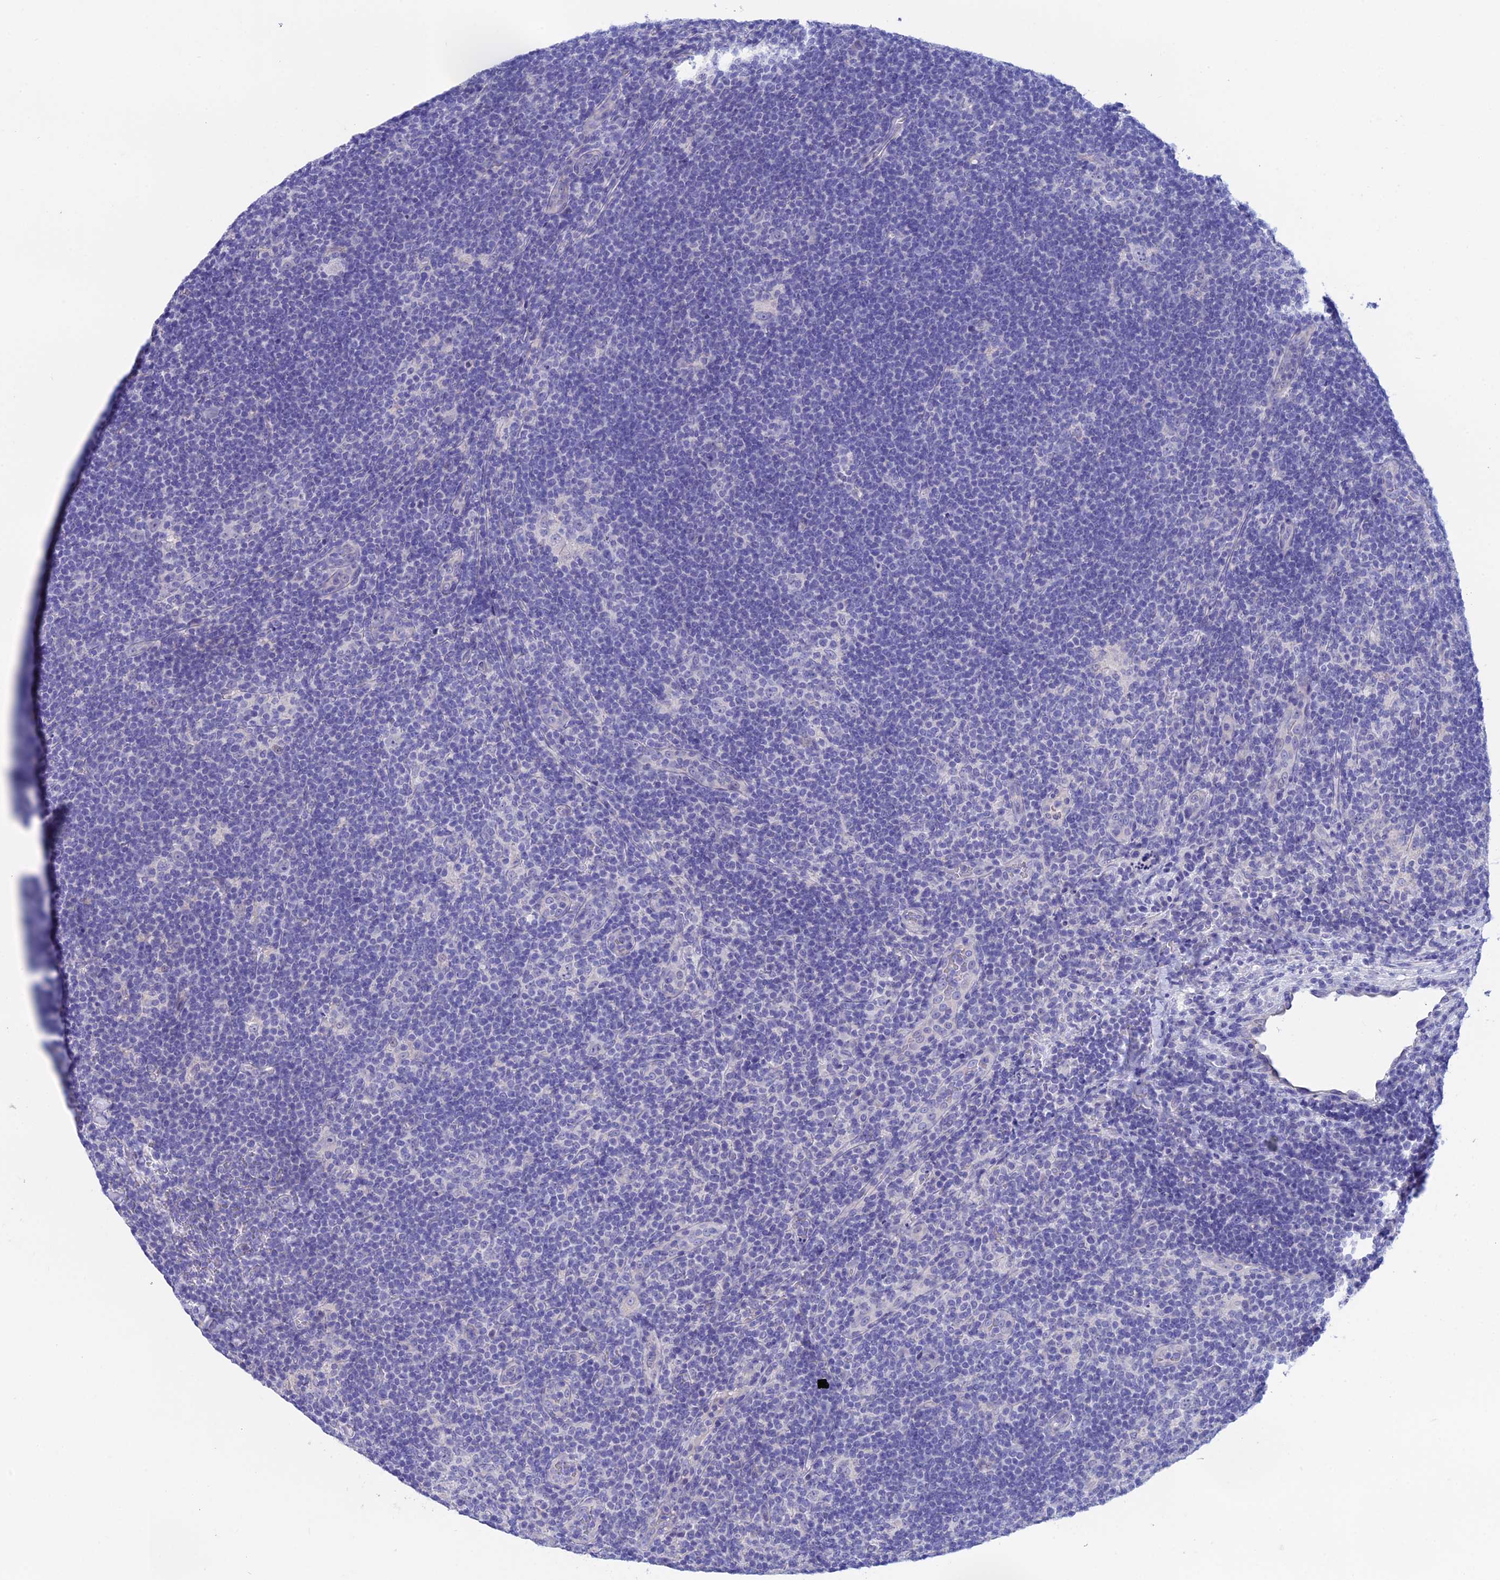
{"staining": {"intensity": "negative", "quantity": "none", "location": "none"}, "tissue": "lymphoma", "cell_type": "Tumor cells", "image_type": "cancer", "snomed": [{"axis": "morphology", "description": "Hodgkin's disease, NOS"}, {"axis": "topography", "description": "Lymph node"}], "caption": "Tumor cells are negative for protein expression in human Hodgkin's disease.", "gene": "BTBD19", "patient": {"sex": "female", "age": 57}}